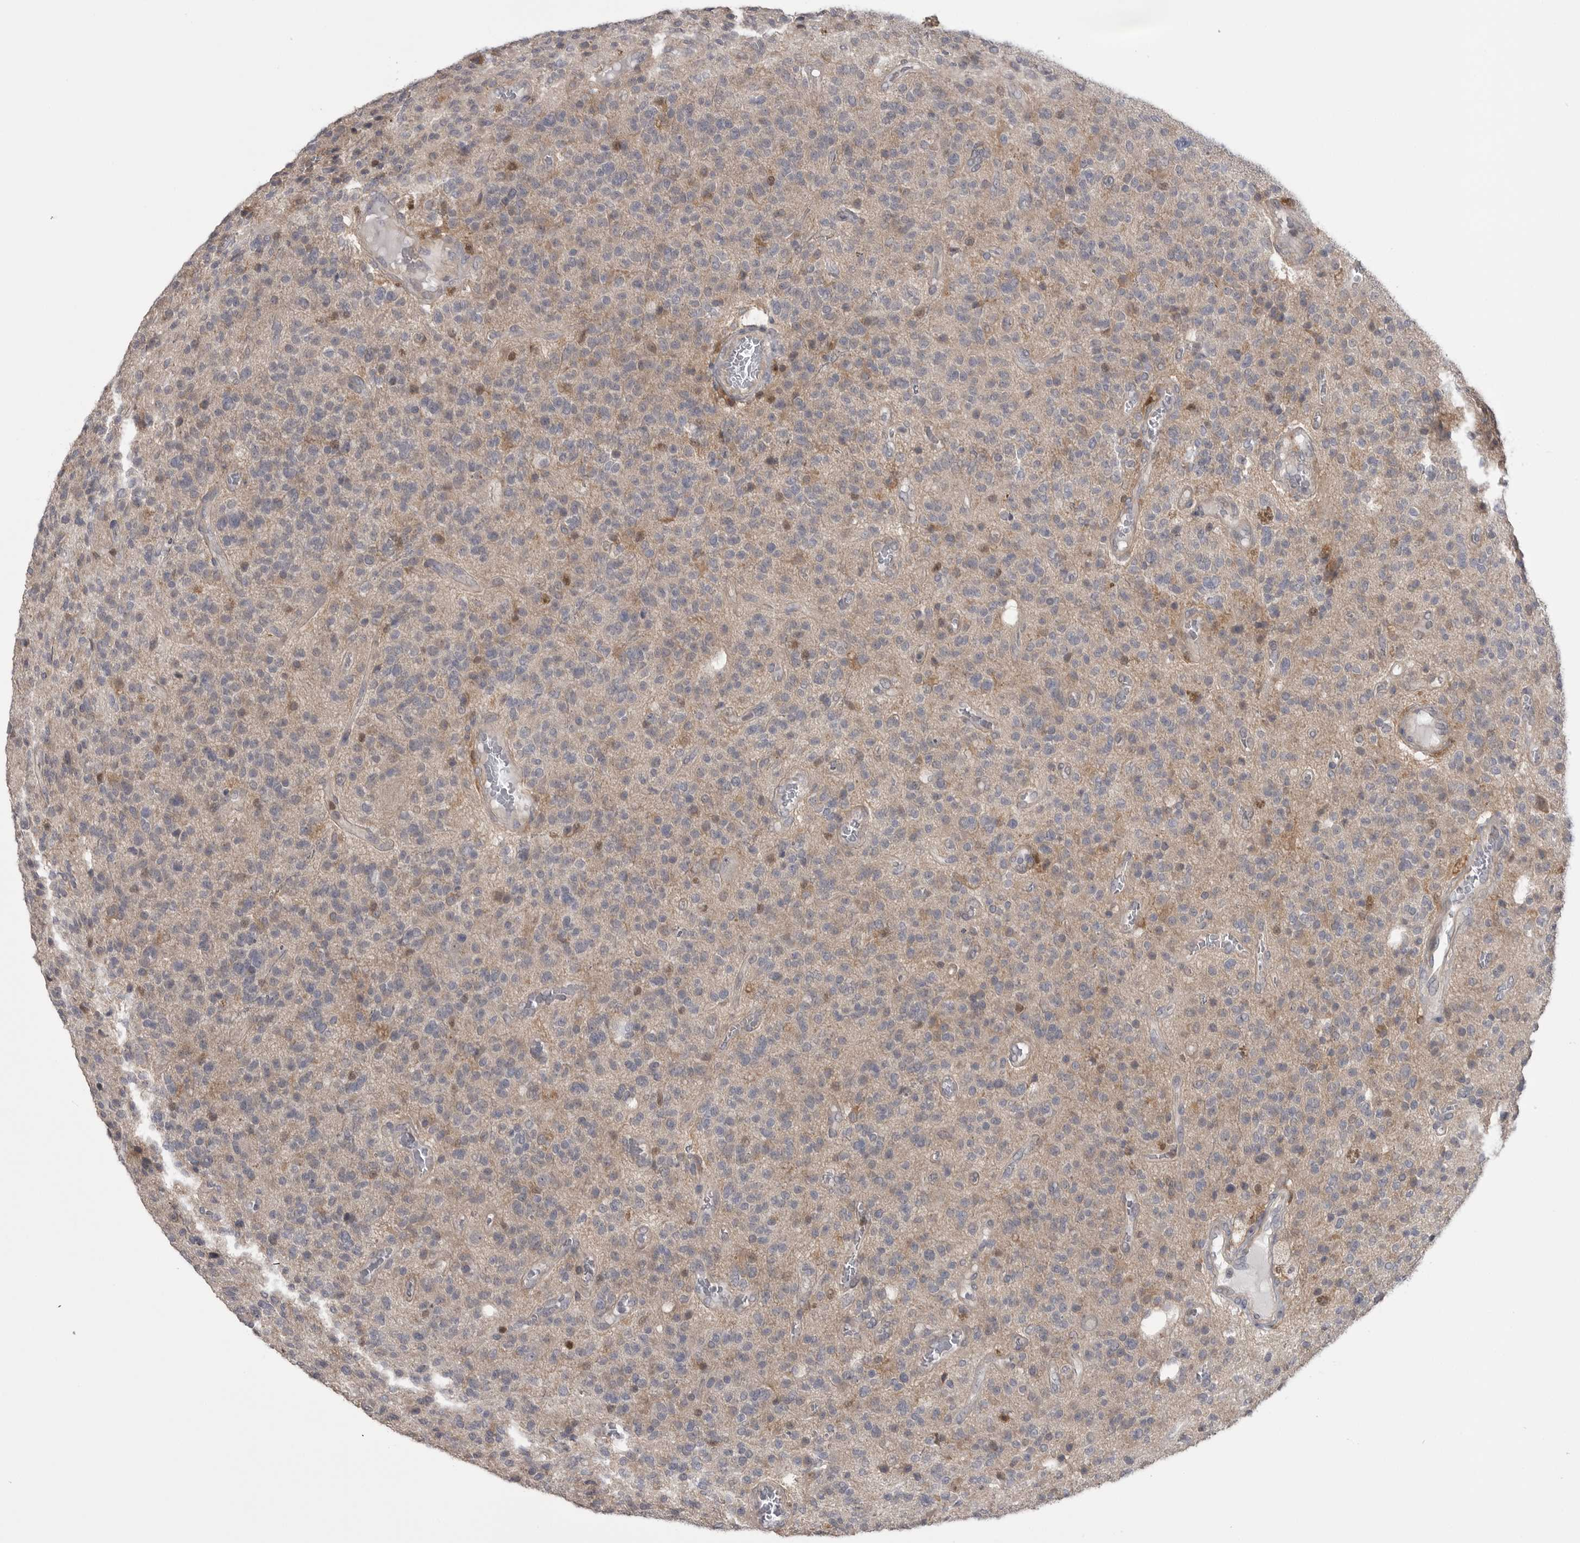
{"staining": {"intensity": "negative", "quantity": "none", "location": "none"}, "tissue": "glioma", "cell_type": "Tumor cells", "image_type": "cancer", "snomed": [{"axis": "morphology", "description": "Glioma, malignant, High grade"}, {"axis": "topography", "description": "Brain"}], "caption": "Immunohistochemistry (IHC) of glioma reveals no staining in tumor cells. (DAB (3,3'-diaminobenzidine) immunohistochemistry with hematoxylin counter stain).", "gene": "MAPK13", "patient": {"sex": "male", "age": 34}}